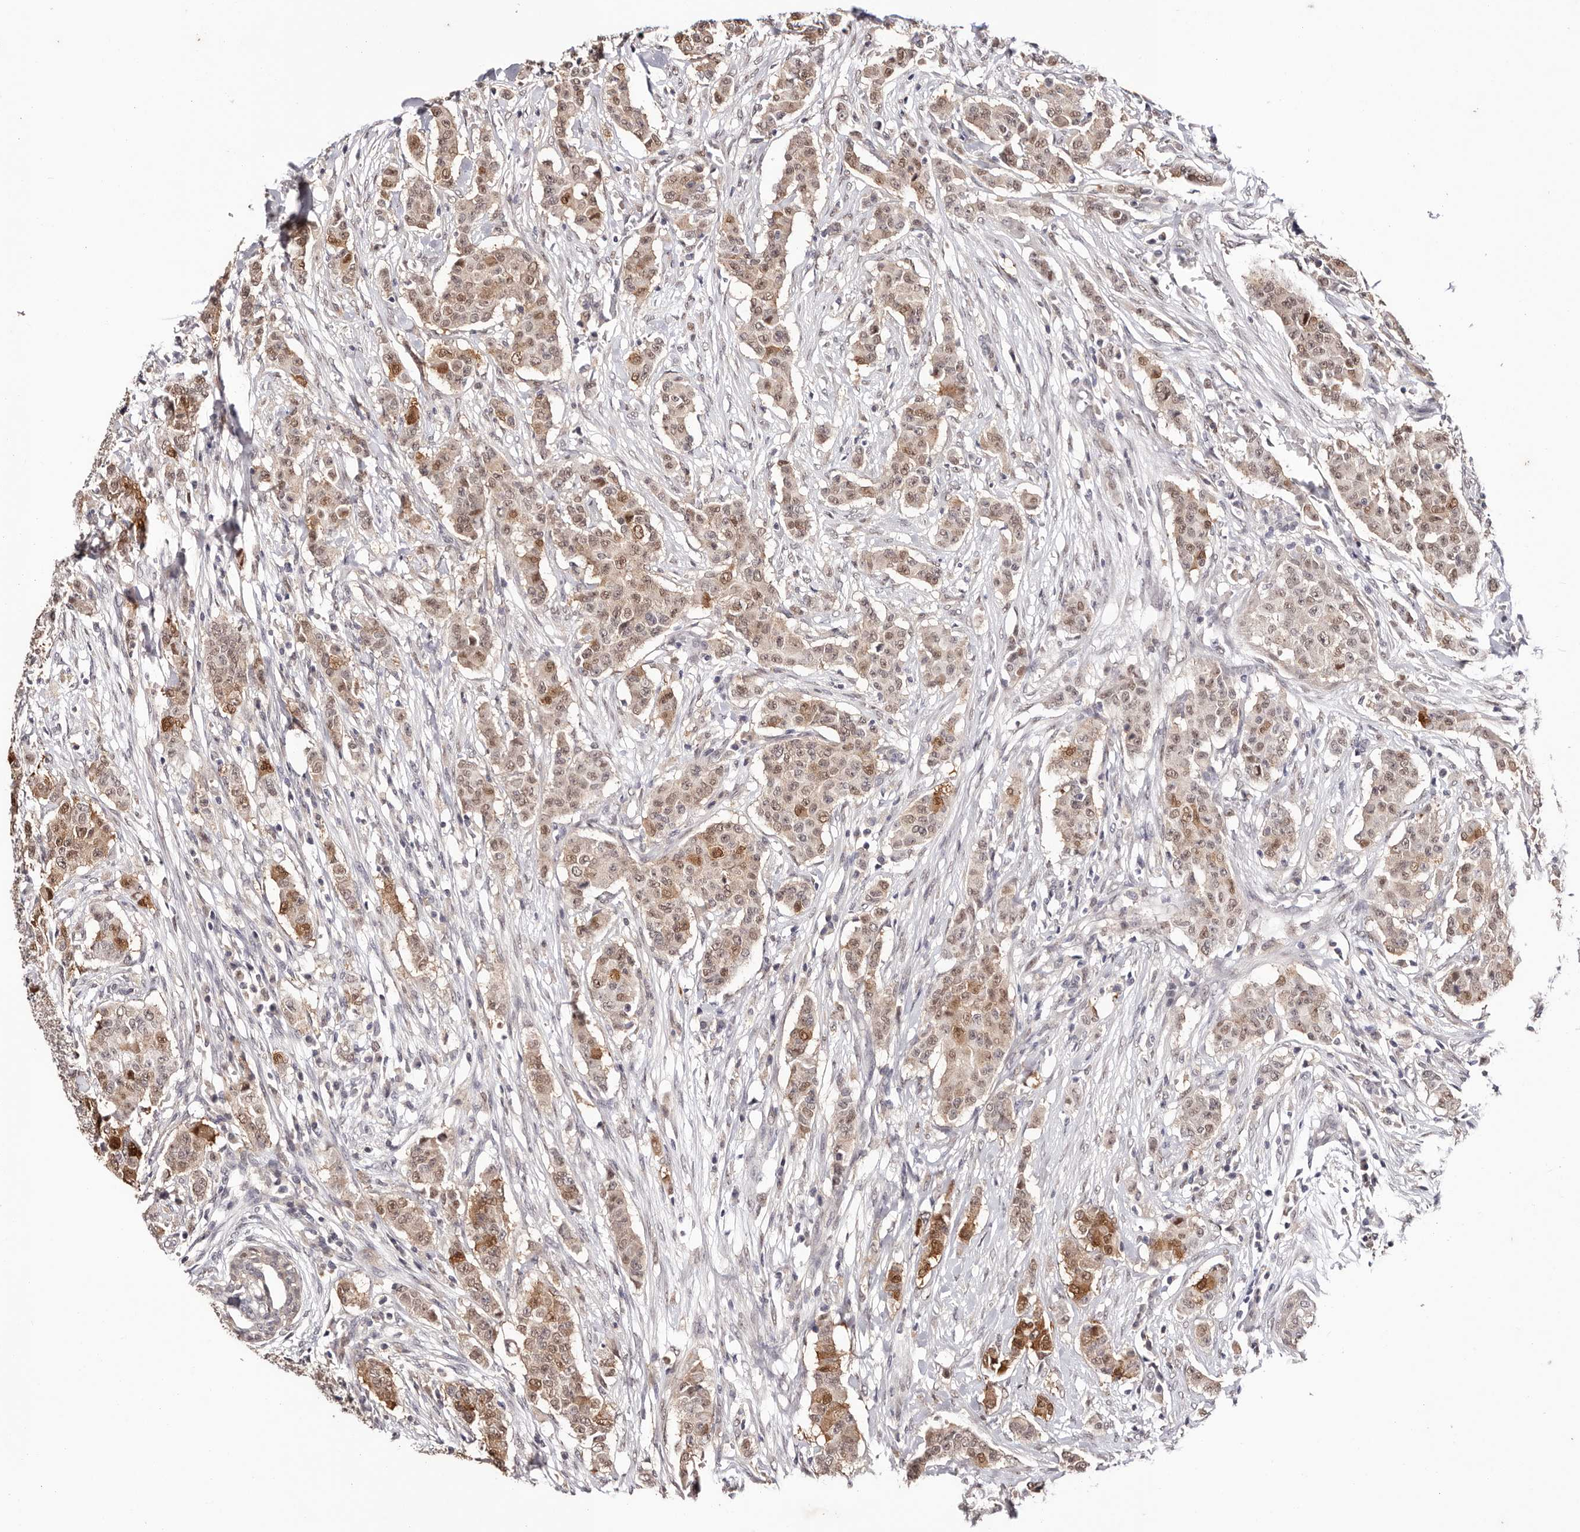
{"staining": {"intensity": "moderate", "quantity": ">75%", "location": "cytoplasmic/membranous,nuclear"}, "tissue": "breast cancer", "cell_type": "Tumor cells", "image_type": "cancer", "snomed": [{"axis": "morphology", "description": "Duct carcinoma"}, {"axis": "topography", "description": "Breast"}], "caption": "Protein expression analysis of breast infiltrating ductal carcinoma reveals moderate cytoplasmic/membranous and nuclear positivity in approximately >75% of tumor cells. Using DAB (3,3'-diaminobenzidine) (brown) and hematoxylin (blue) stains, captured at high magnification using brightfield microscopy.", "gene": "TYW3", "patient": {"sex": "female", "age": 40}}